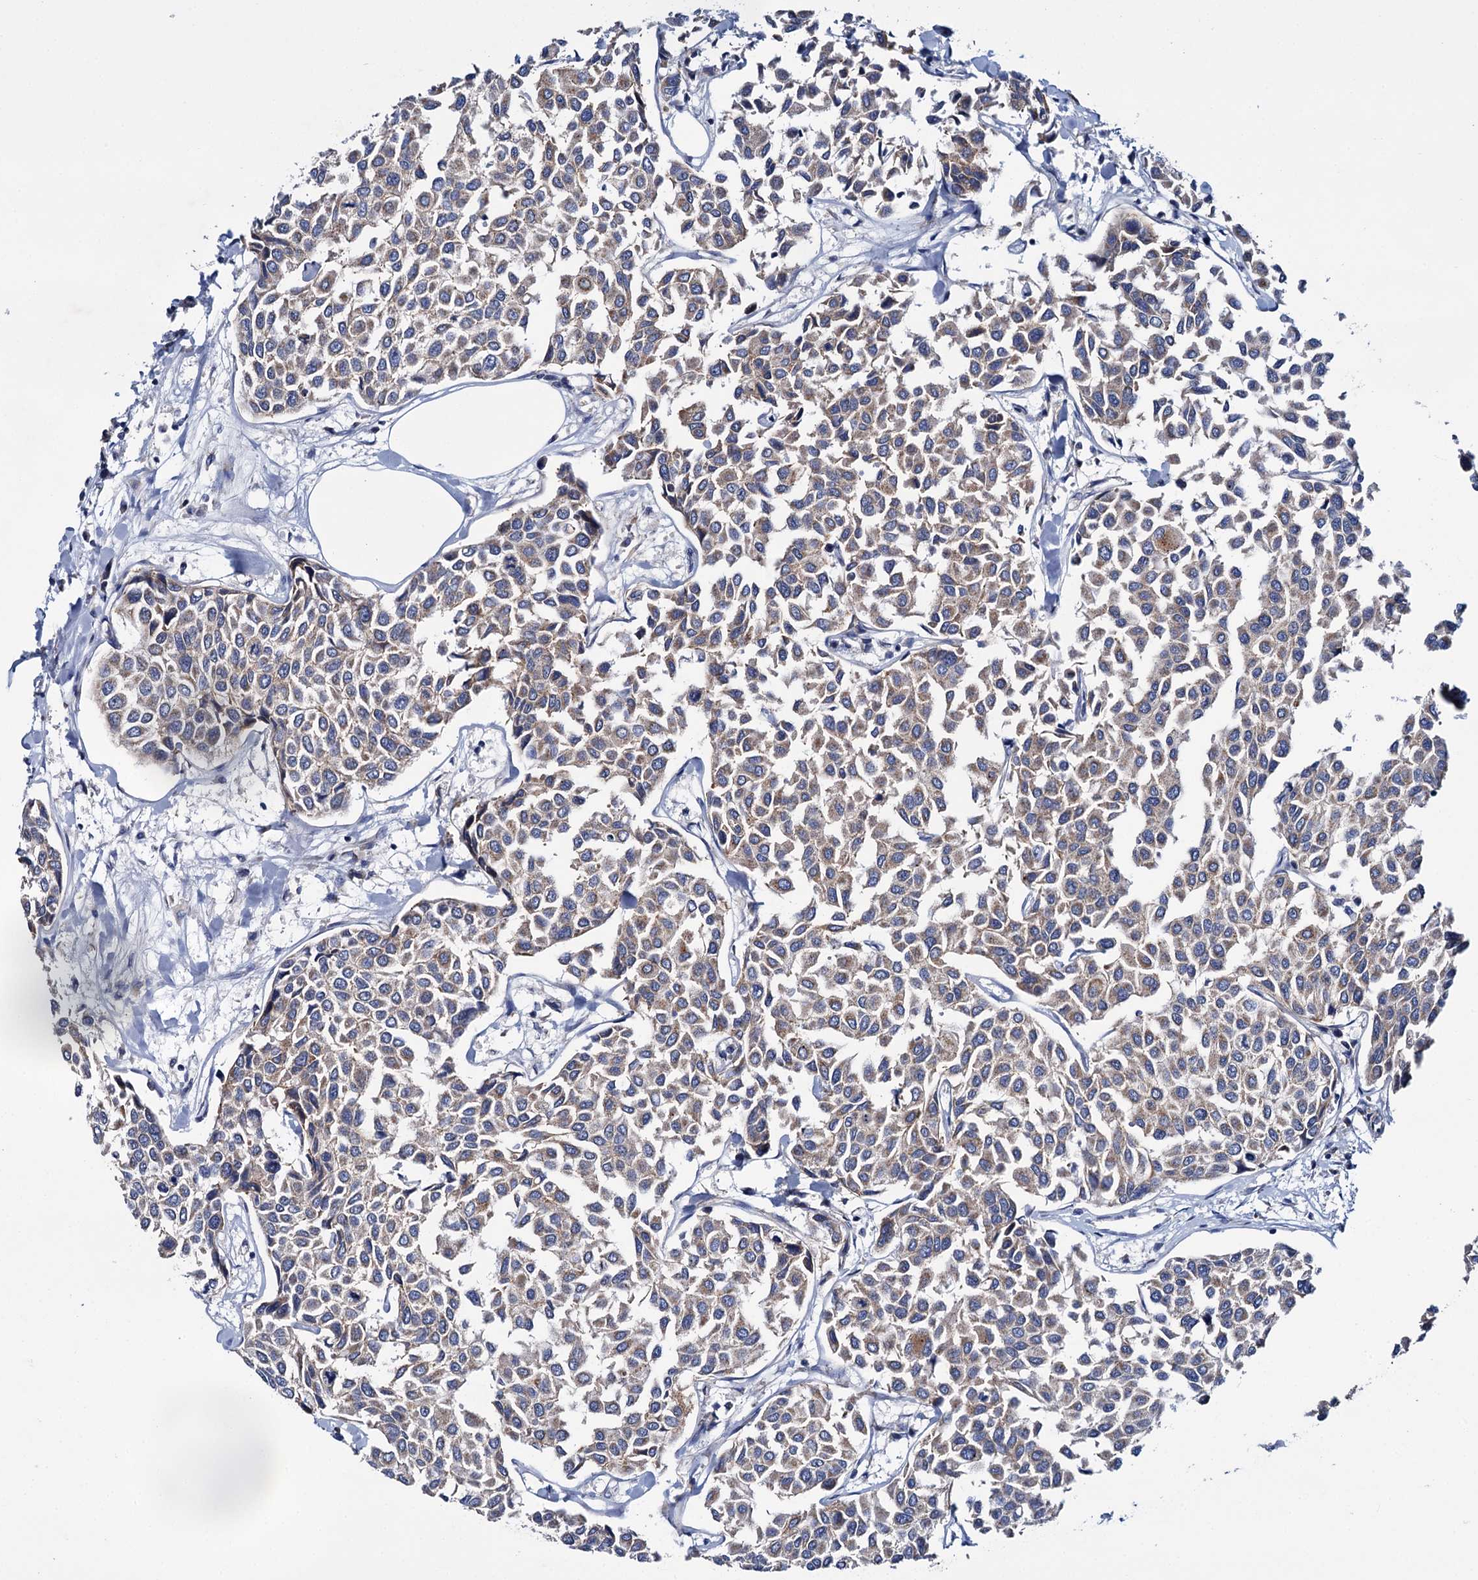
{"staining": {"intensity": "moderate", "quantity": "25%-75%", "location": "cytoplasmic/membranous"}, "tissue": "breast cancer", "cell_type": "Tumor cells", "image_type": "cancer", "snomed": [{"axis": "morphology", "description": "Duct carcinoma"}, {"axis": "topography", "description": "Breast"}], "caption": "Moderate cytoplasmic/membranous protein positivity is appreciated in about 25%-75% of tumor cells in breast intraductal carcinoma.", "gene": "CEP295", "patient": {"sex": "female", "age": 55}}